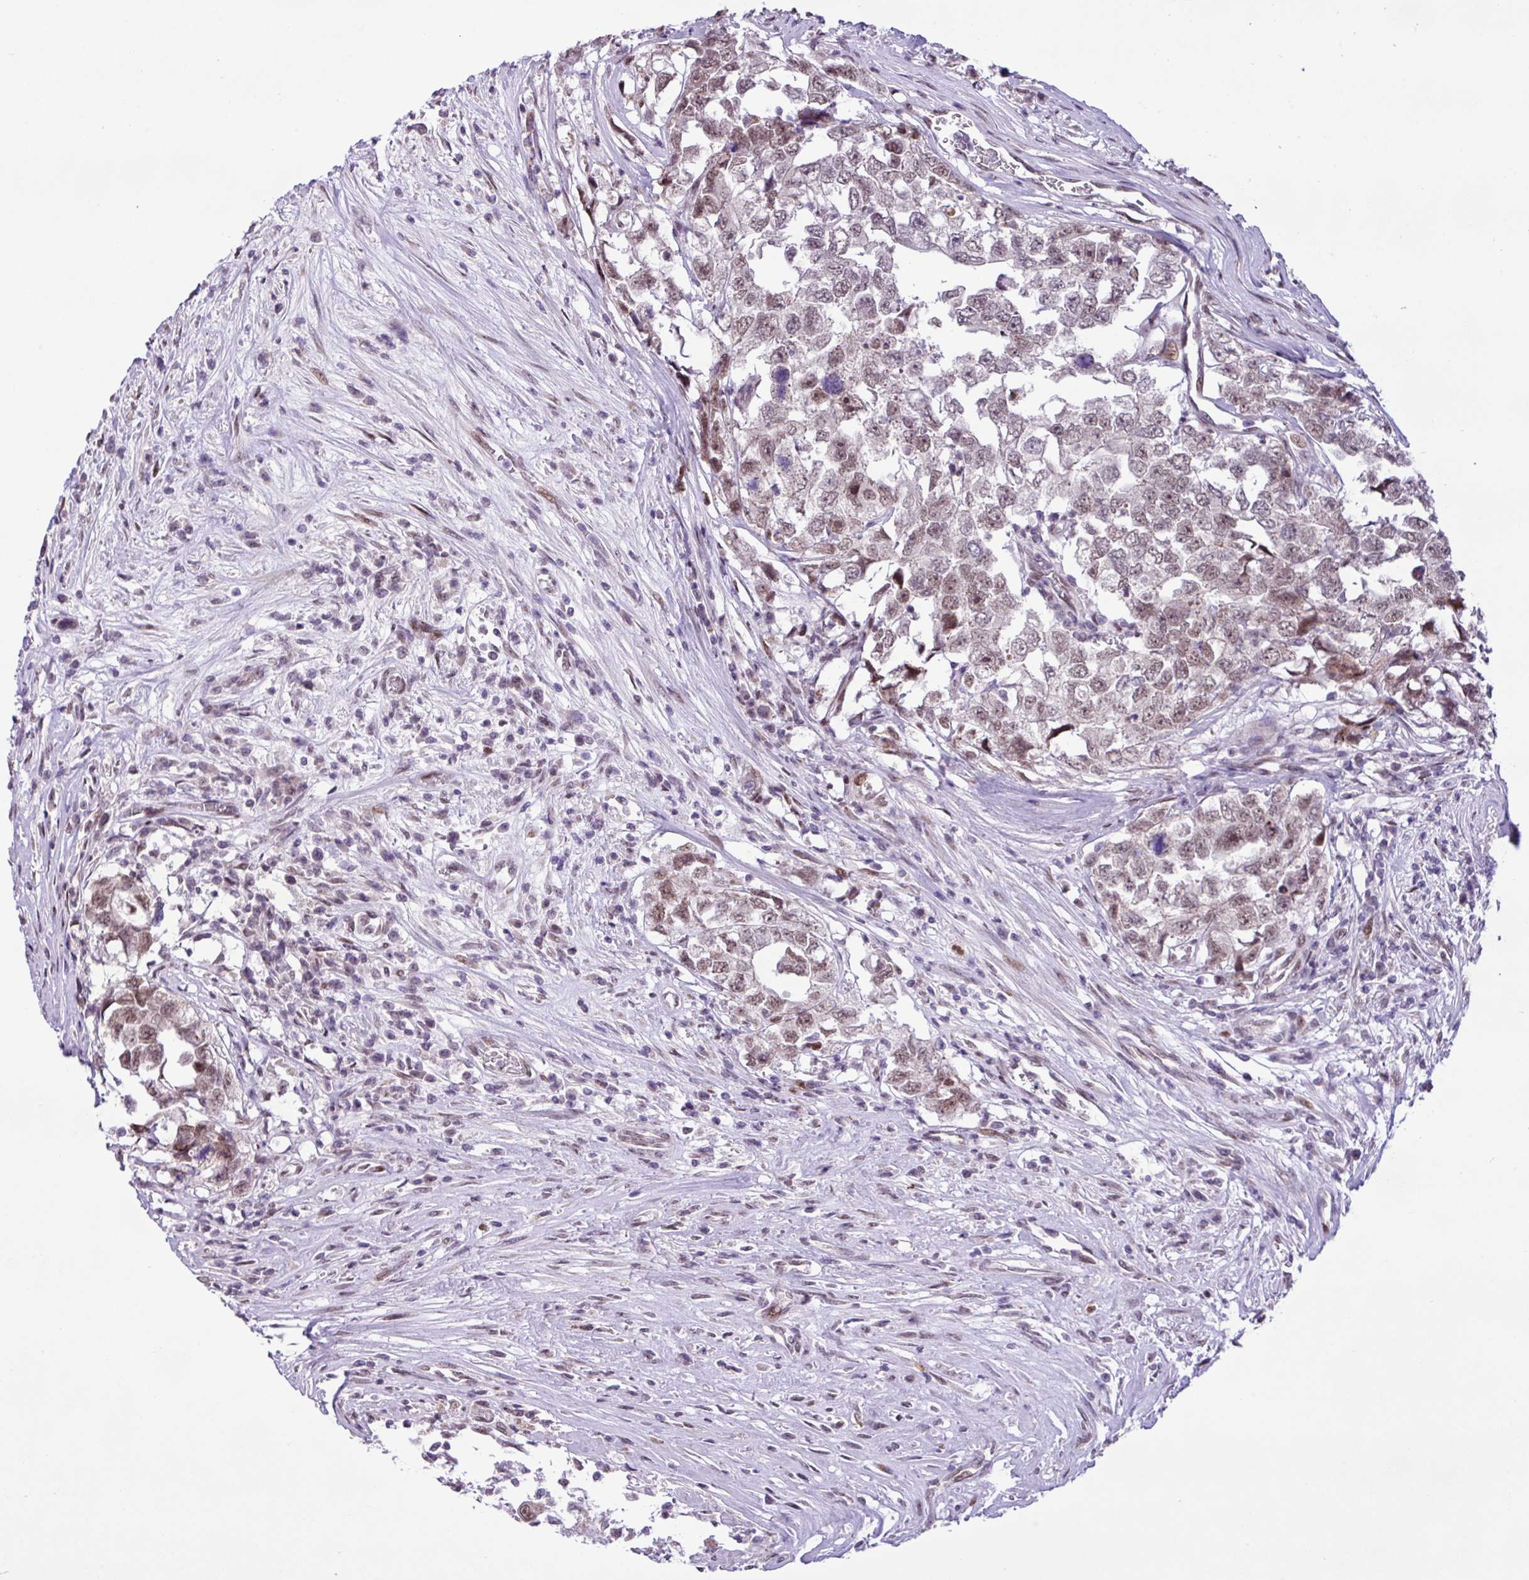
{"staining": {"intensity": "weak", "quantity": "25%-75%", "location": "nuclear"}, "tissue": "testis cancer", "cell_type": "Tumor cells", "image_type": "cancer", "snomed": [{"axis": "morphology", "description": "Carcinoma, Embryonal, NOS"}, {"axis": "topography", "description": "Testis"}], "caption": "Immunohistochemistry (IHC) staining of testis embryonal carcinoma, which demonstrates low levels of weak nuclear expression in approximately 25%-75% of tumor cells indicating weak nuclear protein positivity. The staining was performed using DAB (3,3'-diaminobenzidine) (brown) for protein detection and nuclei were counterstained in hematoxylin (blue).", "gene": "ZNF354A", "patient": {"sex": "male", "age": 22}}